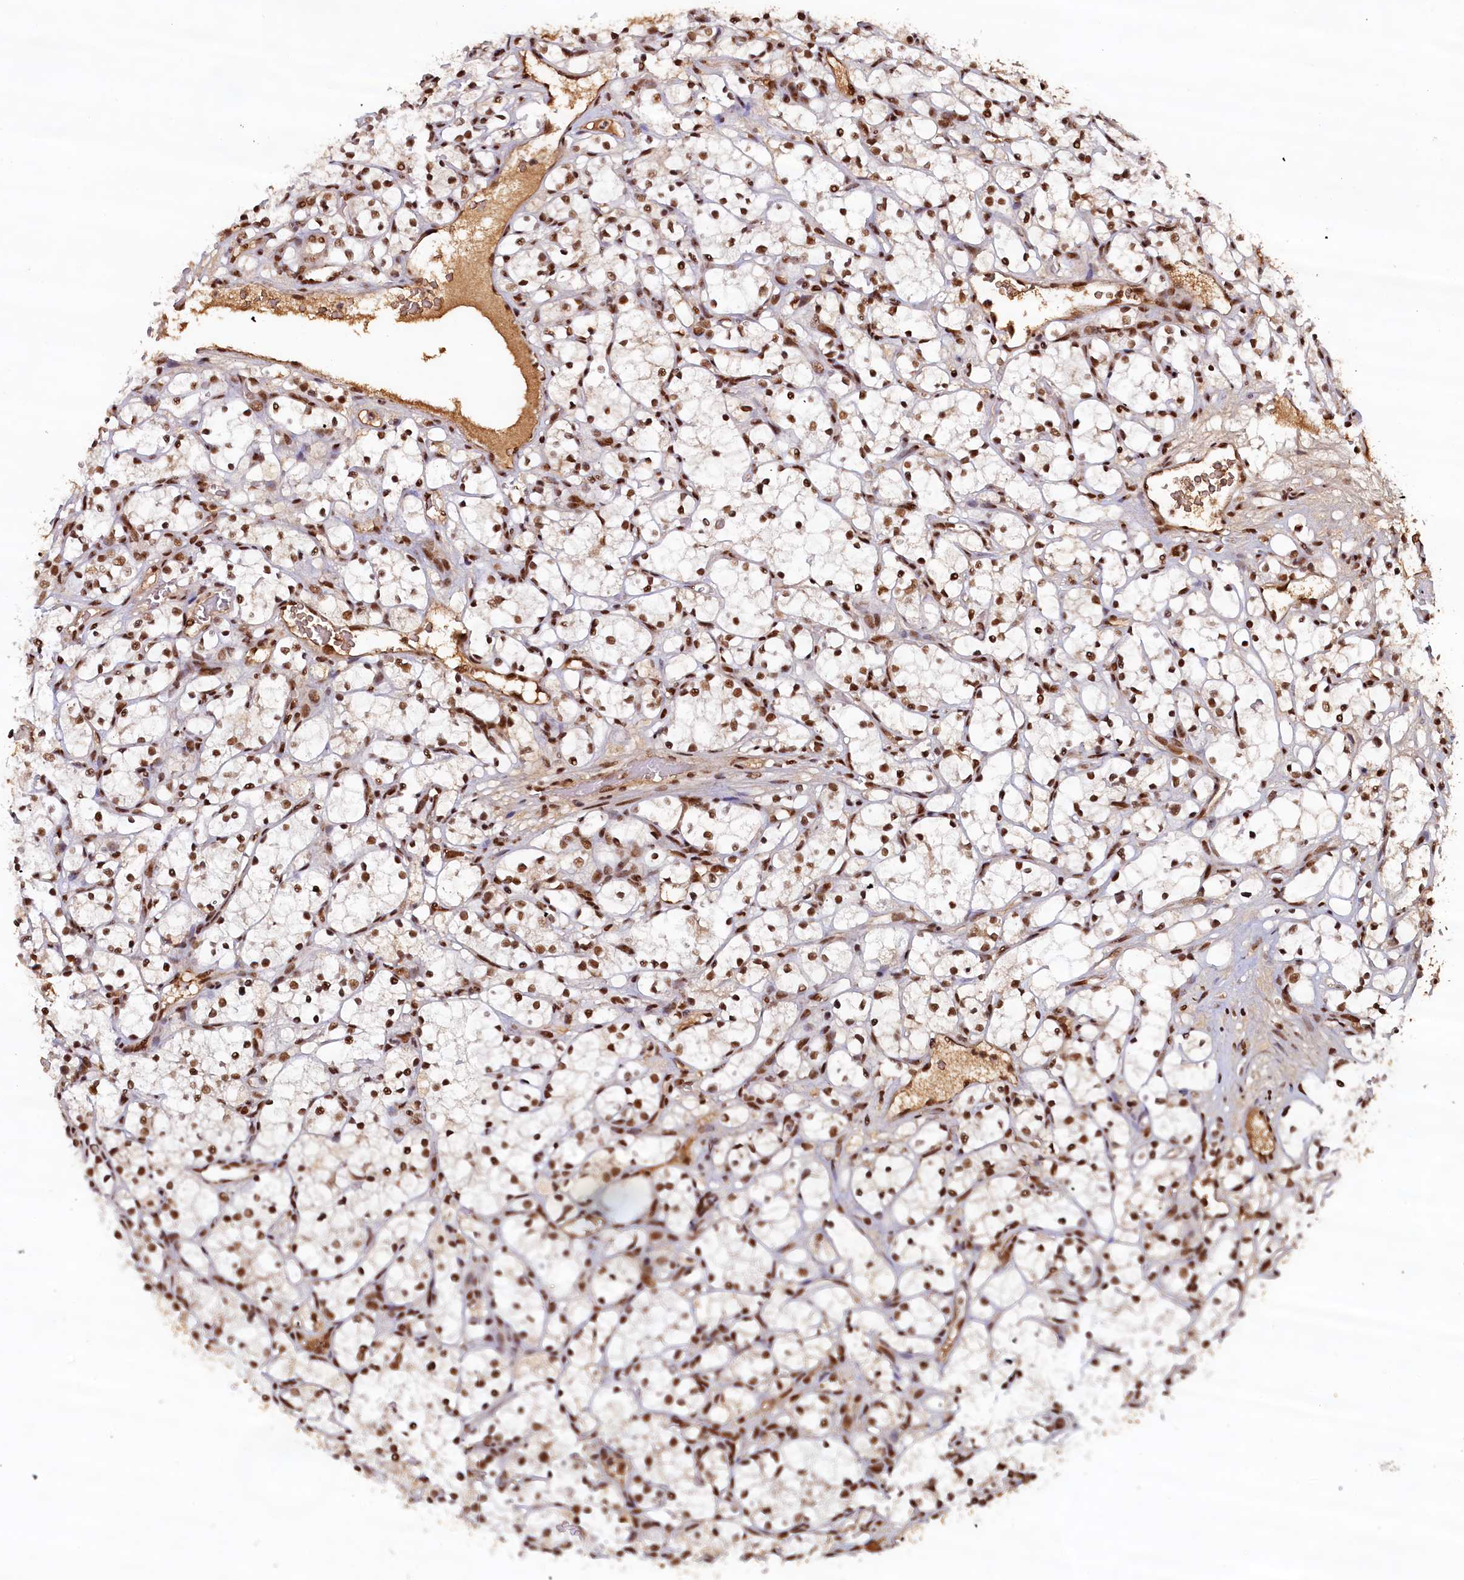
{"staining": {"intensity": "moderate", "quantity": ">75%", "location": "nuclear"}, "tissue": "renal cancer", "cell_type": "Tumor cells", "image_type": "cancer", "snomed": [{"axis": "morphology", "description": "Adenocarcinoma, NOS"}, {"axis": "topography", "description": "Kidney"}], "caption": "Human renal cancer stained with a brown dye exhibits moderate nuclear positive positivity in about >75% of tumor cells.", "gene": "ZC3H18", "patient": {"sex": "female", "age": 69}}